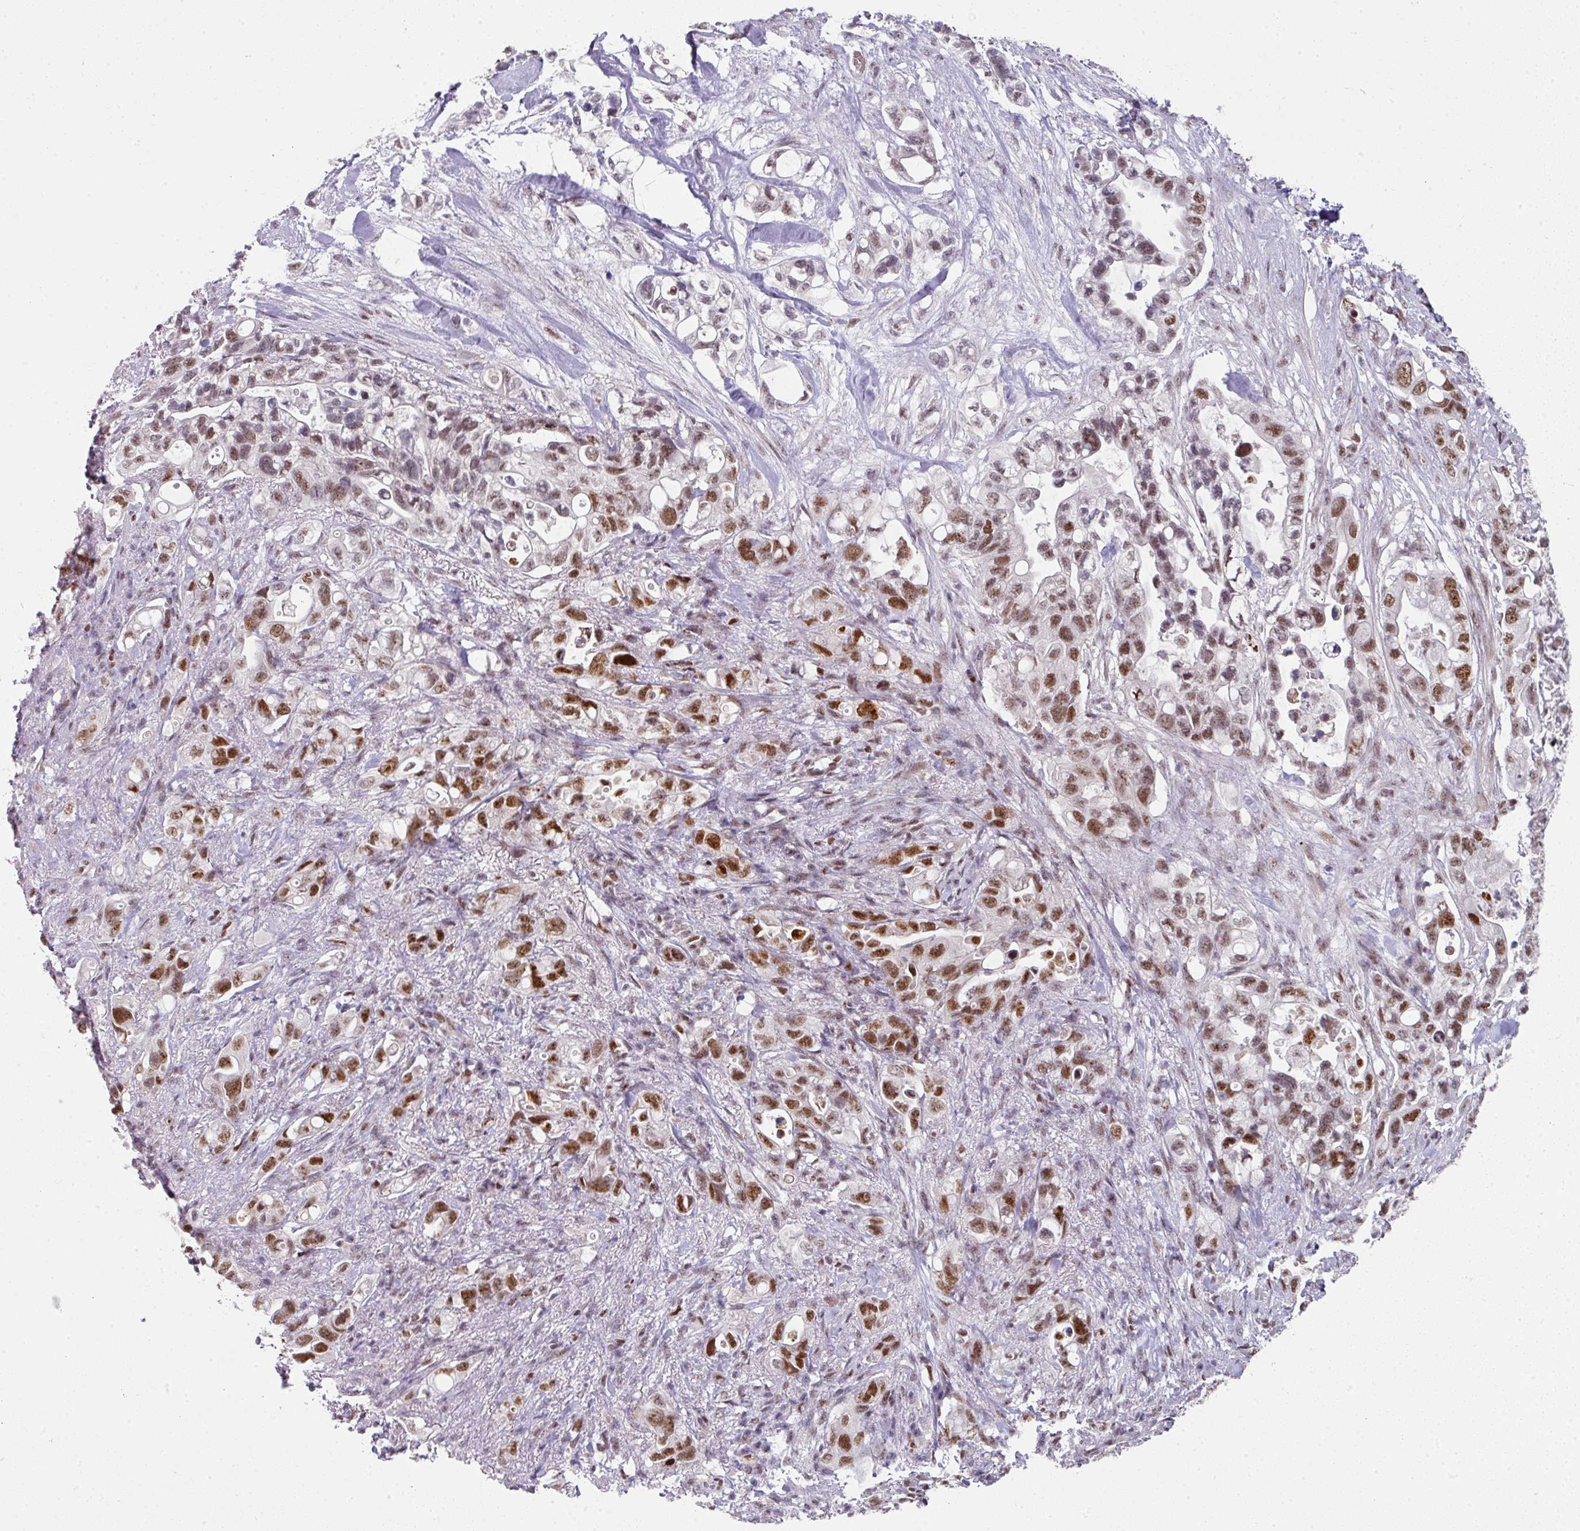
{"staining": {"intensity": "strong", "quantity": ">75%", "location": "nuclear"}, "tissue": "pancreatic cancer", "cell_type": "Tumor cells", "image_type": "cancer", "snomed": [{"axis": "morphology", "description": "Adenocarcinoma, NOS"}, {"axis": "topography", "description": "Pancreas"}], "caption": "Strong nuclear positivity for a protein is present in approximately >75% of tumor cells of pancreatic adenocarcinoma using immunohistochemistry (IHC).", "gene": "RAD50", "patient": {"sex": "female", "age": 72}}